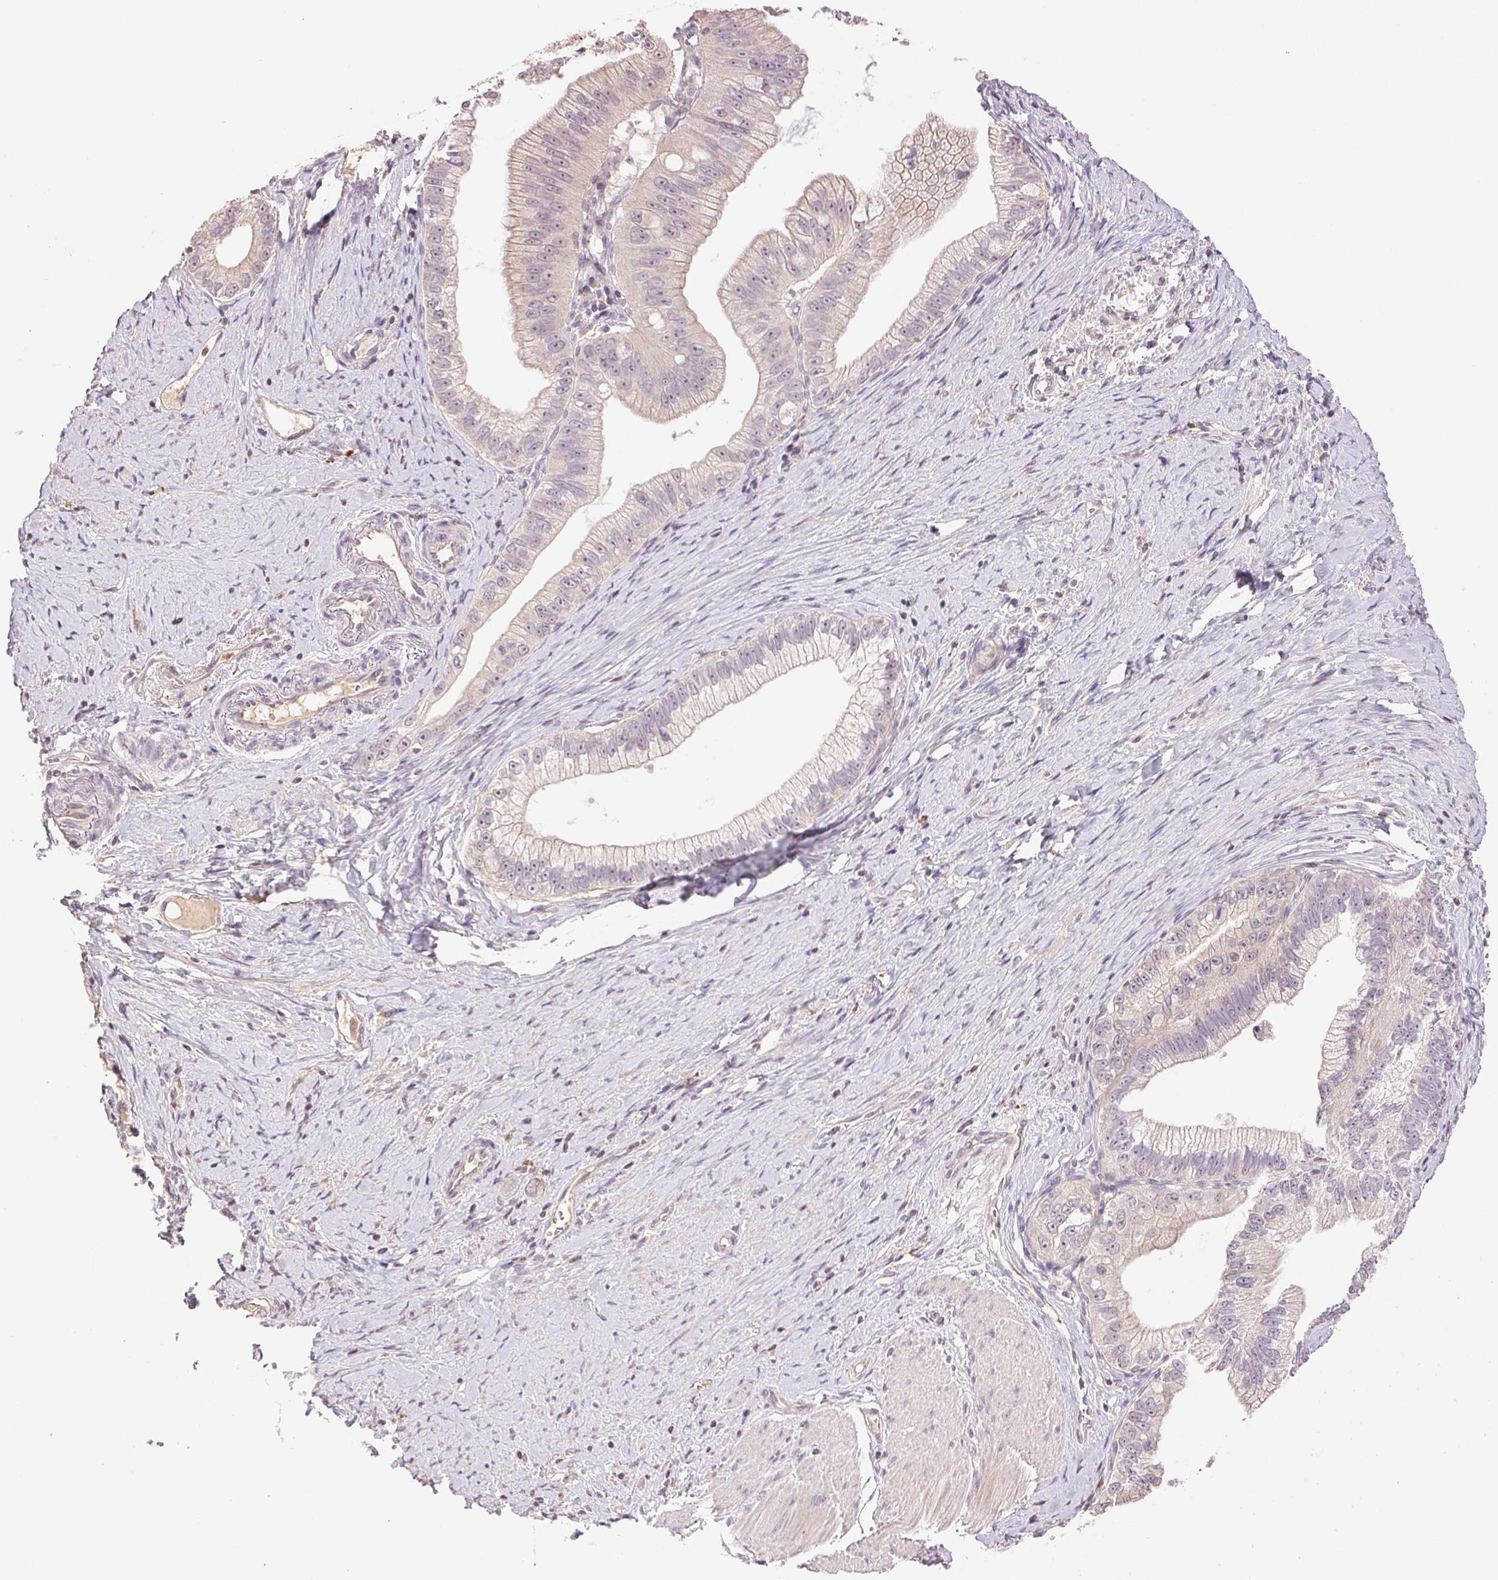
{"staining": {"intensity": "negative", "quantity": "none", "location": "none"}, "tissue": "pancreatic cancer", "cell_type": "Tumor cells", "image_type": "cancer", "snomed": [{"axis": "morphology", "description": "Adenocarcinoma, NOS"}, {"axis": "topography", "description": "Pancreas"}], "caption": "The immunohistochemistry (IHC) histopathology image has no significant staining in tumor cells of adenocarcinoma (pancreatic) tissue.", "gene": "TMEM253", "patient": {"sex": "male", "age": 70}}